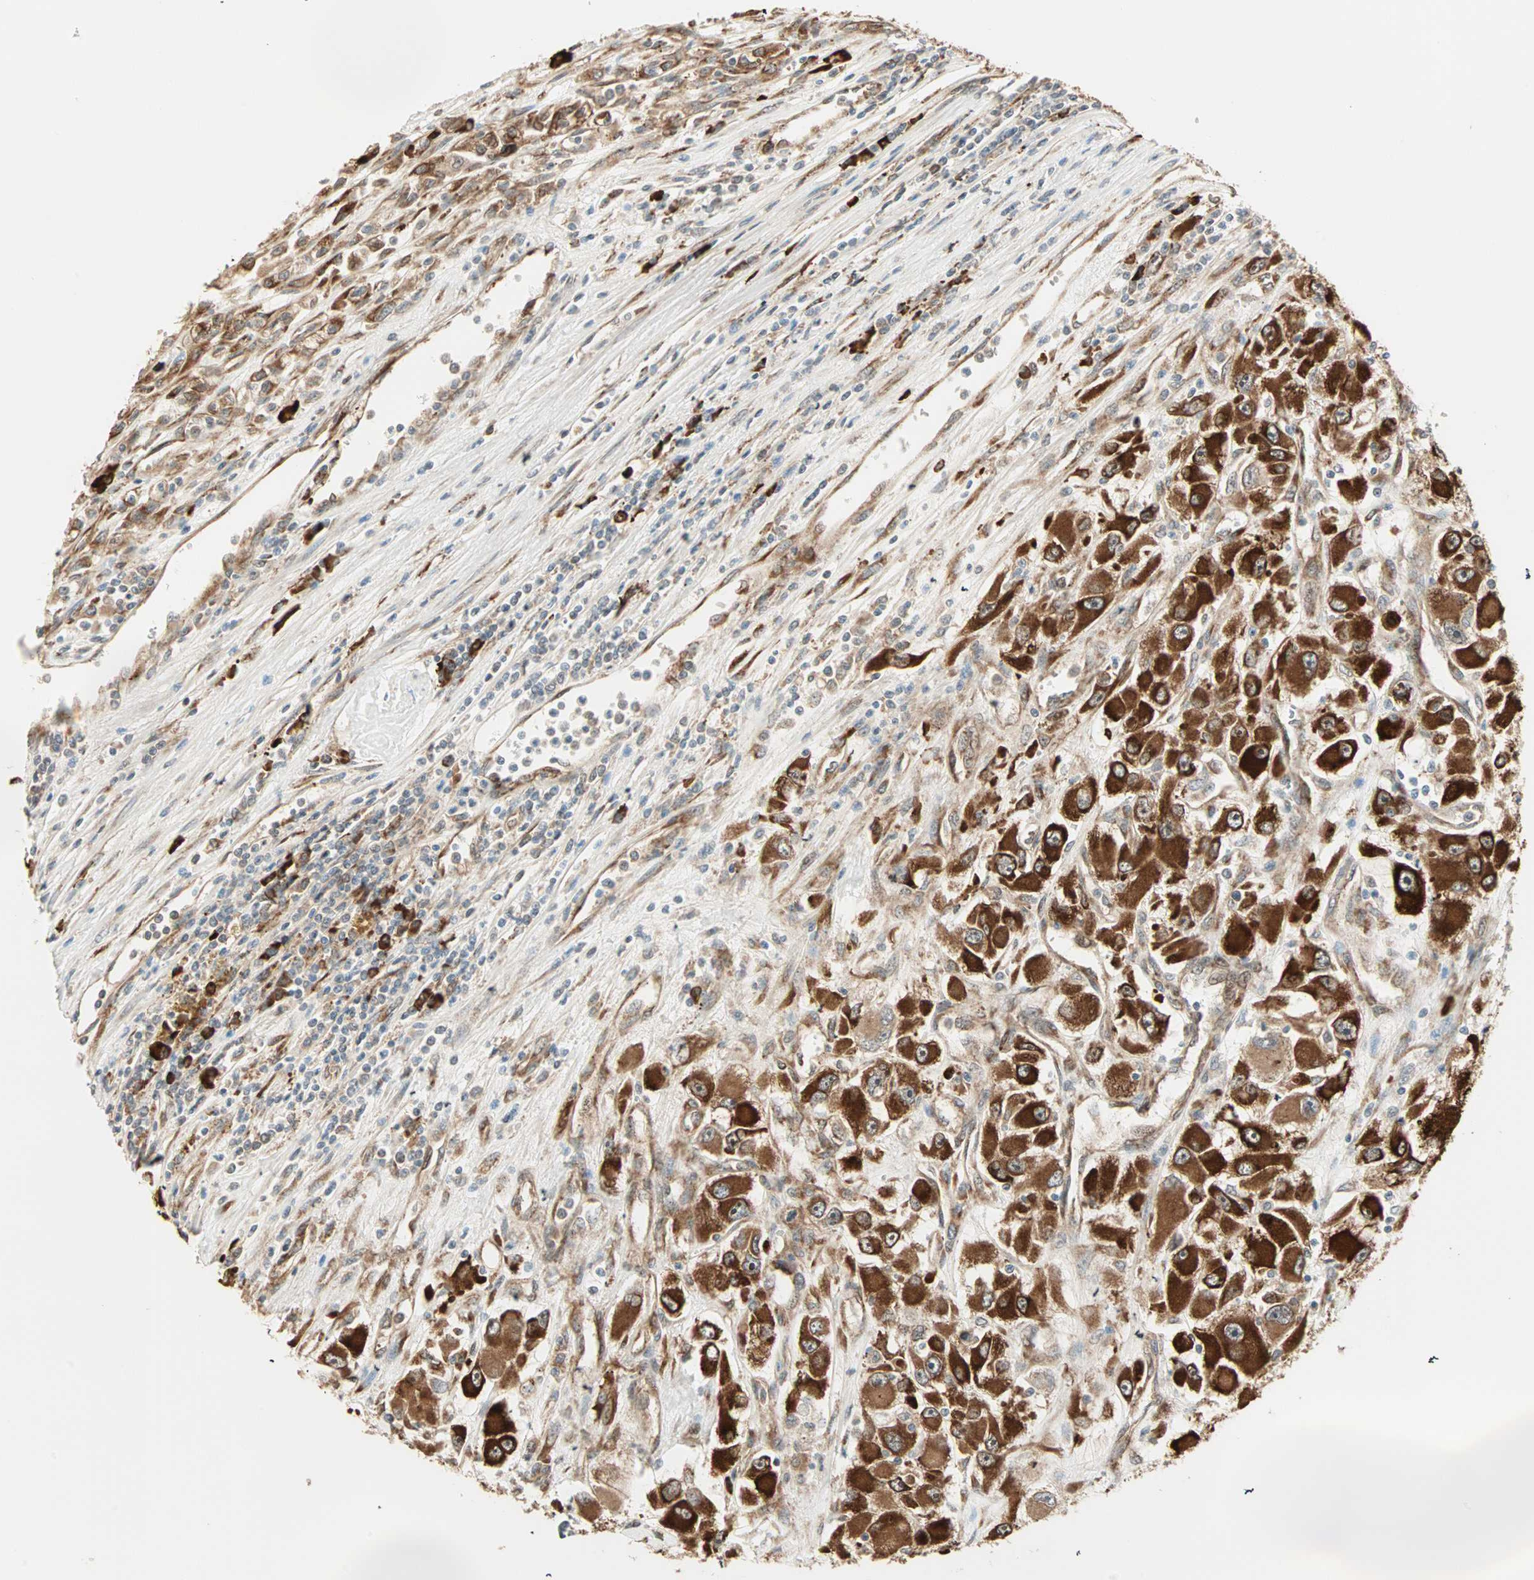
{"staining": {"intensity": "strong", "quantity": ">75%", "location": "cytoplasmic/membranous"}, "tissue": "renal cancer", "cell_type": "Tumor cells", "image_type": "cancer", "snomed": [{"axis": "morphology", "description": "Adenocarcinoma, NOS"}, {"axis": "topography", "description": "Kidney"}], "caption": "There is high levels of strong cytoplasmic/membranous positivity in tumor cells of renal adenocarcinoma, as demonstrated by immunohistochemical staining (brown color).", "gene": "P4HA1", "patient": {"sex": "female", "age": 52}}